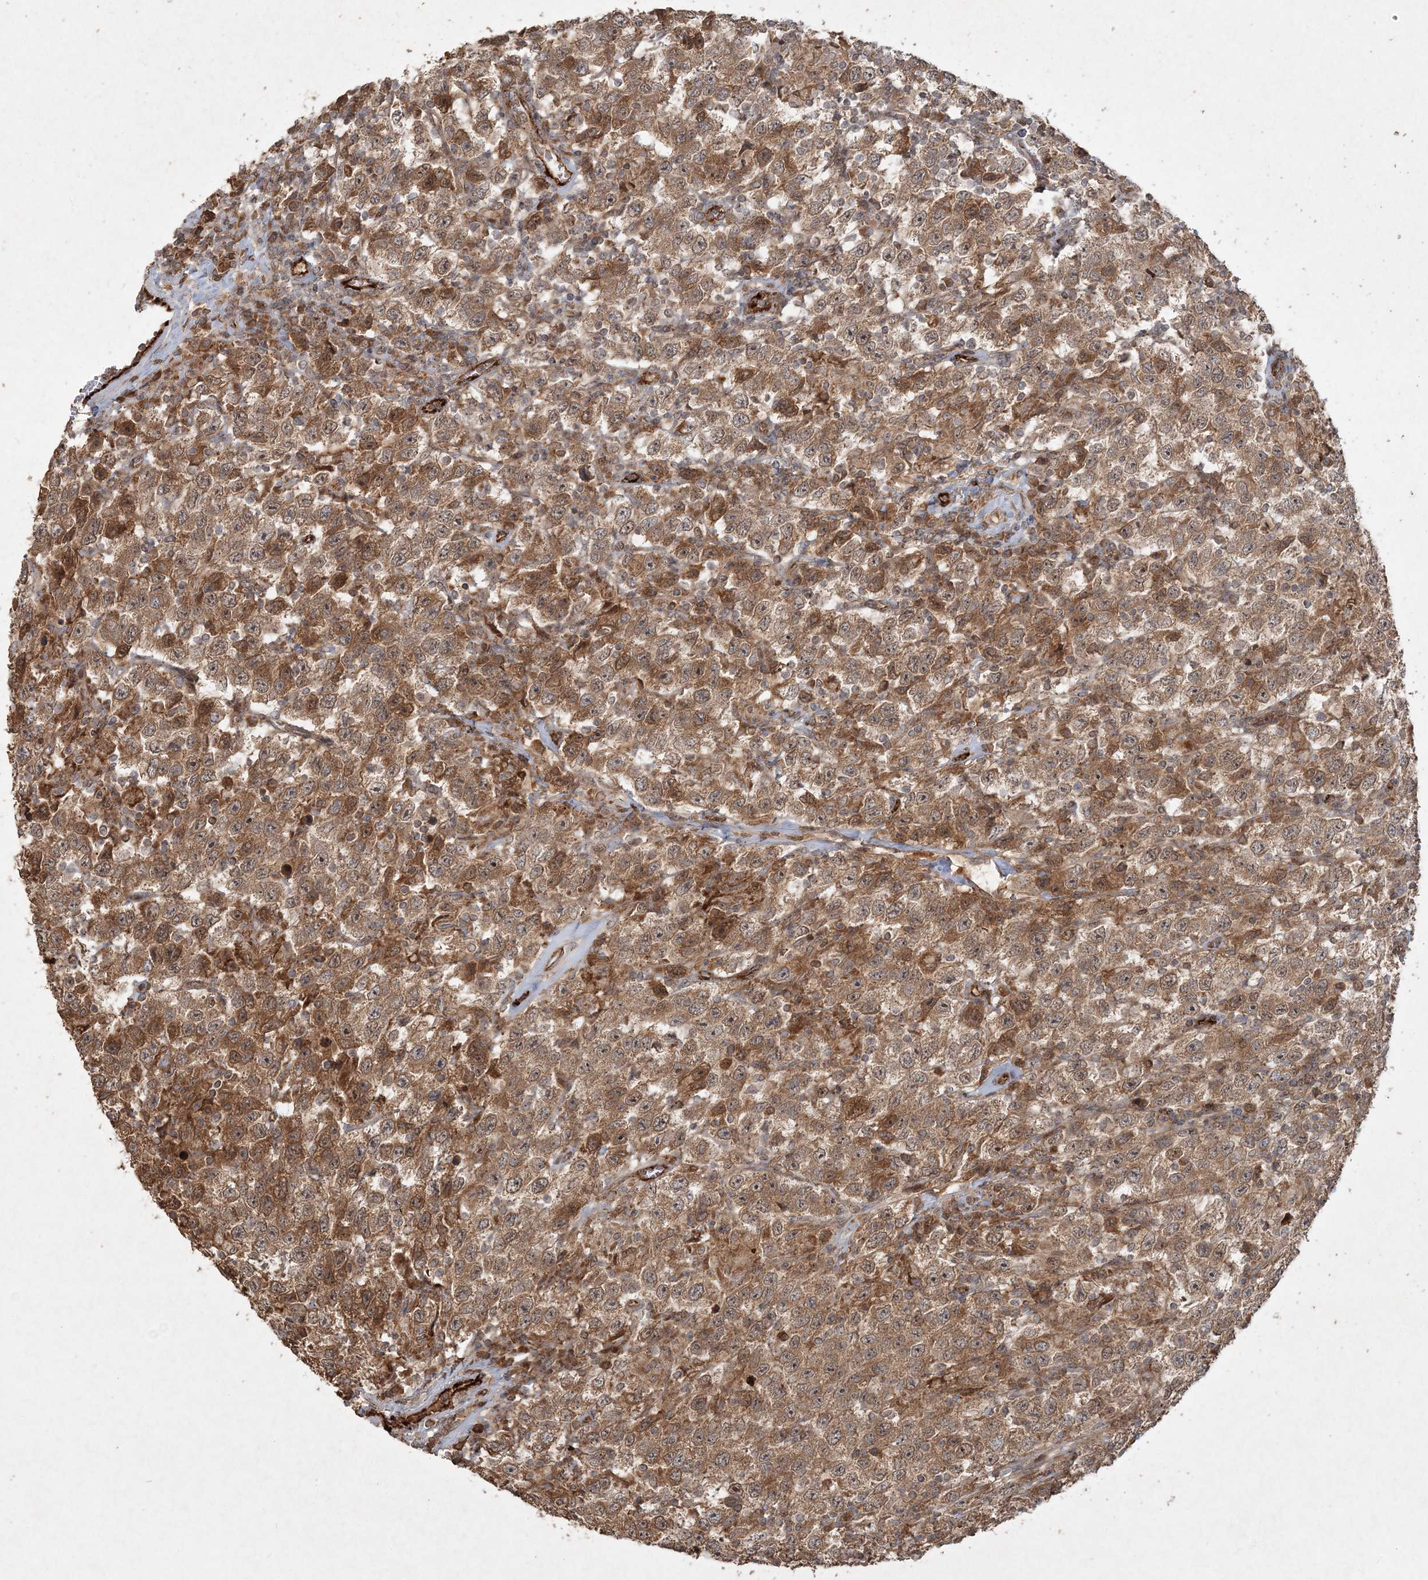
{"staining": {"intensity": "moderate", "quantity": ">75%", "location": "cytoplasmic/membranous"}, "tissue": "testis cancer", "cell_type": "Tumor cells", "image_type": "cancer", "snomed": [{"axis": "morphology", "description": "Seminoma, NOS"}, {"axis": "topography", "description": "Testis"}], "caption": "About >75% of tumor cells in testis cancer (seminoma) exhibit moderate cytoplasmic/membranous protein staining as visualized by brown immunohistochemical staining.", "gene": "ANAPC16", "patient": {"sex": "male", "age": 41}}